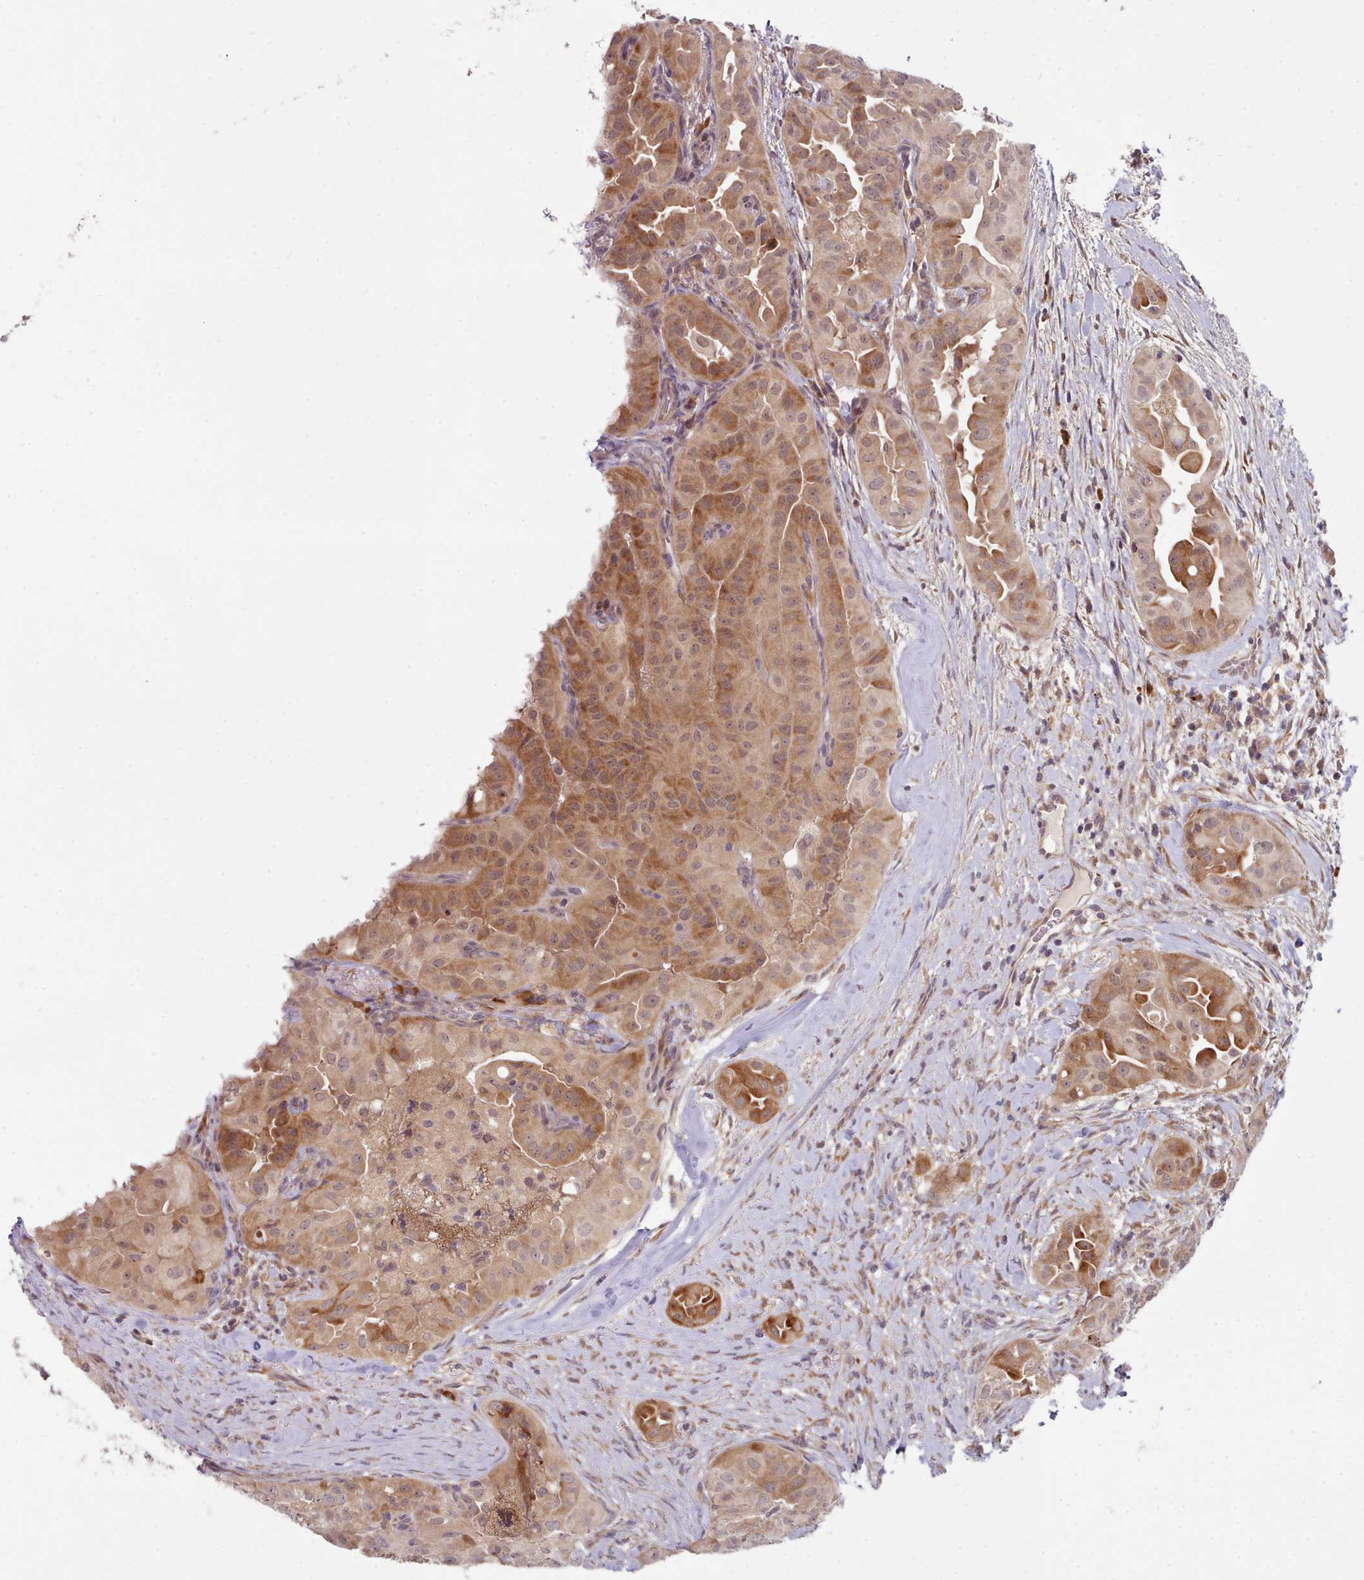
{"staining": {"intensity": "moderate", "quantity": ">75%", "location": "cytoplasmic/membranous,nuclear"}, "tissue": "thyroid cancer", "cell_type": "Tumor cells", "image_type": "cancer", "snomed": [{"axis": "morphology", "description": "Normal tissue, NOS"}, {"axis": "morphology", "description": "Papillary adenocarcinoma, NOS"}, {"axis": "topography", "description": "Thyroid gland"}], "caption": "Moderate cytoplasmic/membranous and nuclear expression for a protein is appreciated in approximately >75% of tumor cells of thyroid cancer (papillary adenocarcinoma) using IHC.", "gene": "TRIM26", "patient": {"sex": "female", "age": 59}}